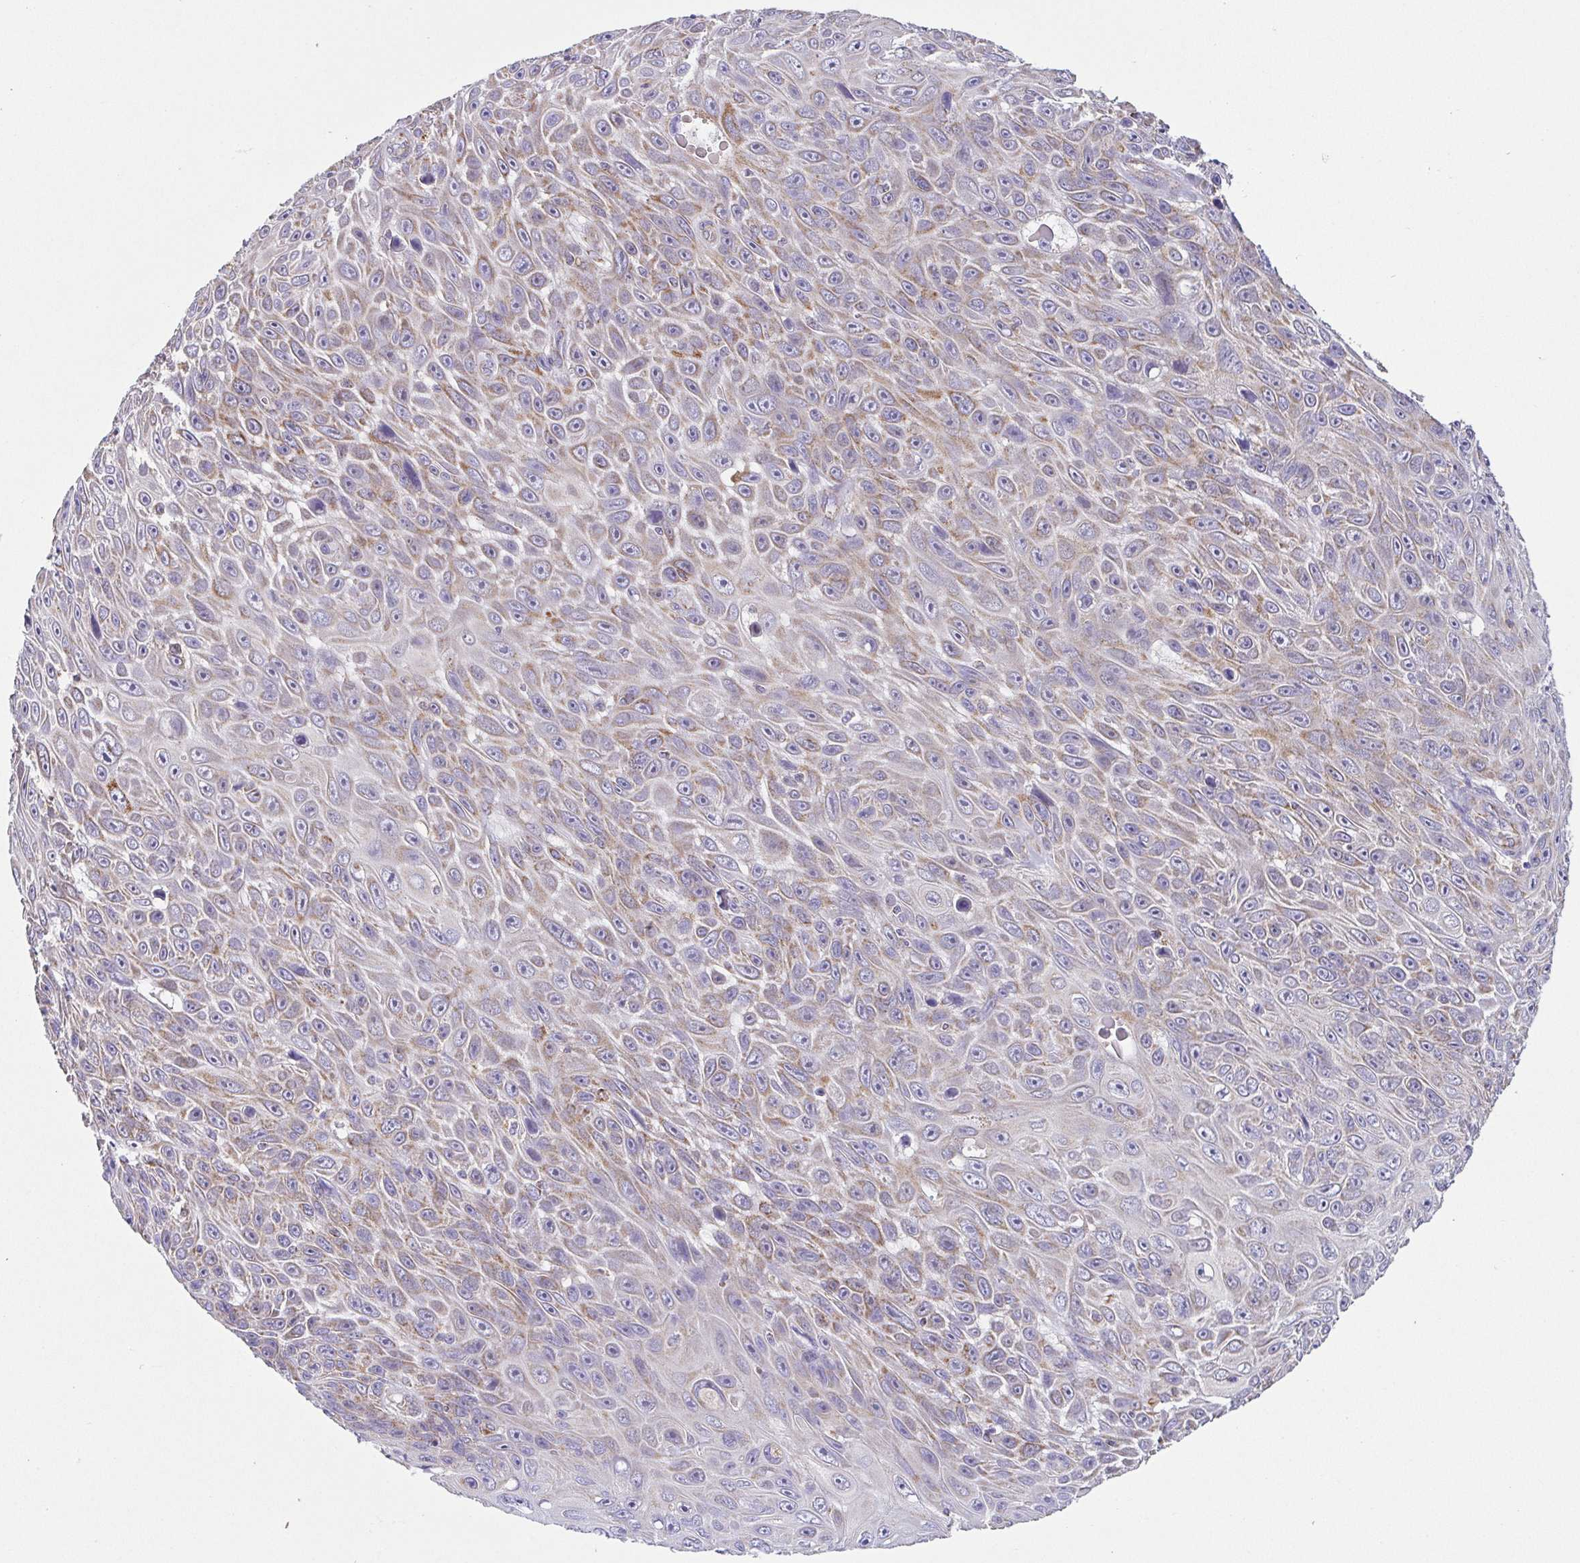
{"staining": {"intensity": "weak", "quantity": "25%-75%", "location": "cytoplasmic/membranous"}, "tissue": "skin cancer", "cell_type": "Tumor cells", "image_type": "cancer", "snomed": [{"axis": "morphology", "description": "Squamous cell carcinoma, NOS"}, {"axis": "topography", "description": "Skin"}], "caption": "DAB (3,3'-diaminobenzidine) immunohistochemical staining of squamous cell carcinoma (skin) shows weak cytoplasmic/membranous protein expression in about 25%-75% of tumor cells.", "gene": "GINM1", "patient": {"sex": "male", "age": 82}}